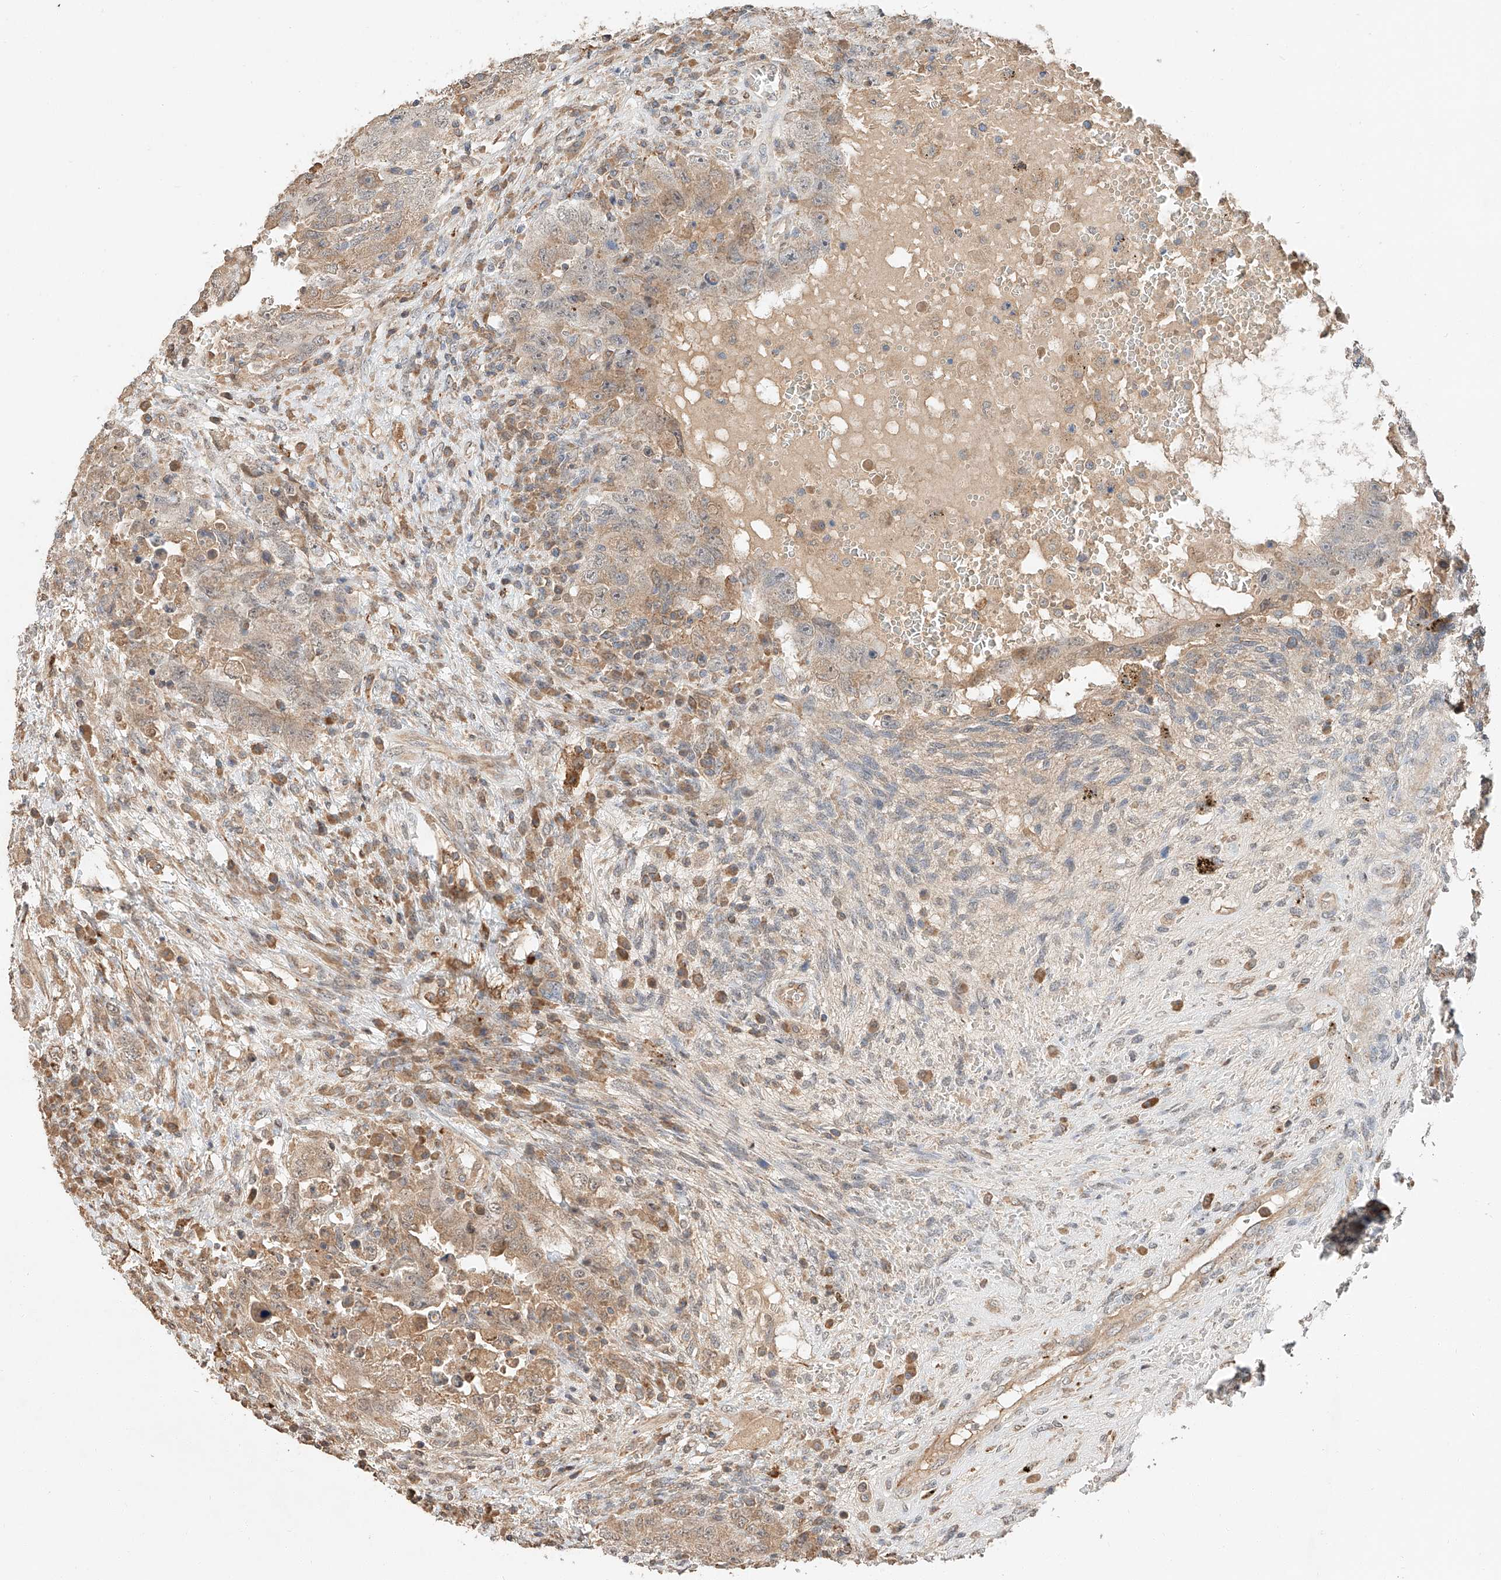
{"staining": {"intensity": "weak", "quantity": ">75%", "location": "cytoplasmic/membranous"}, "tissue": "testis cancer", "cell_type": "Tumor cells", "image_type": "cancer", "snomed": [{"axis": "morphology", "description": "Carcinoma, Embryonal, NOS"}, {"axis": "topography", "description": "Testis"}], "caption": "A photomicrograph of human testis cancer (embryonal carcinoma) stained for a protein demonstrates weak cytoplasmic/membranous brown staining in tumor cells. Using DAB (brown) and hematoxylin (blue) stains, captured at high magnification using brightfield microscopy.", "gene": "SUSD6", "patient": {"sex": "male", "age": 26}}